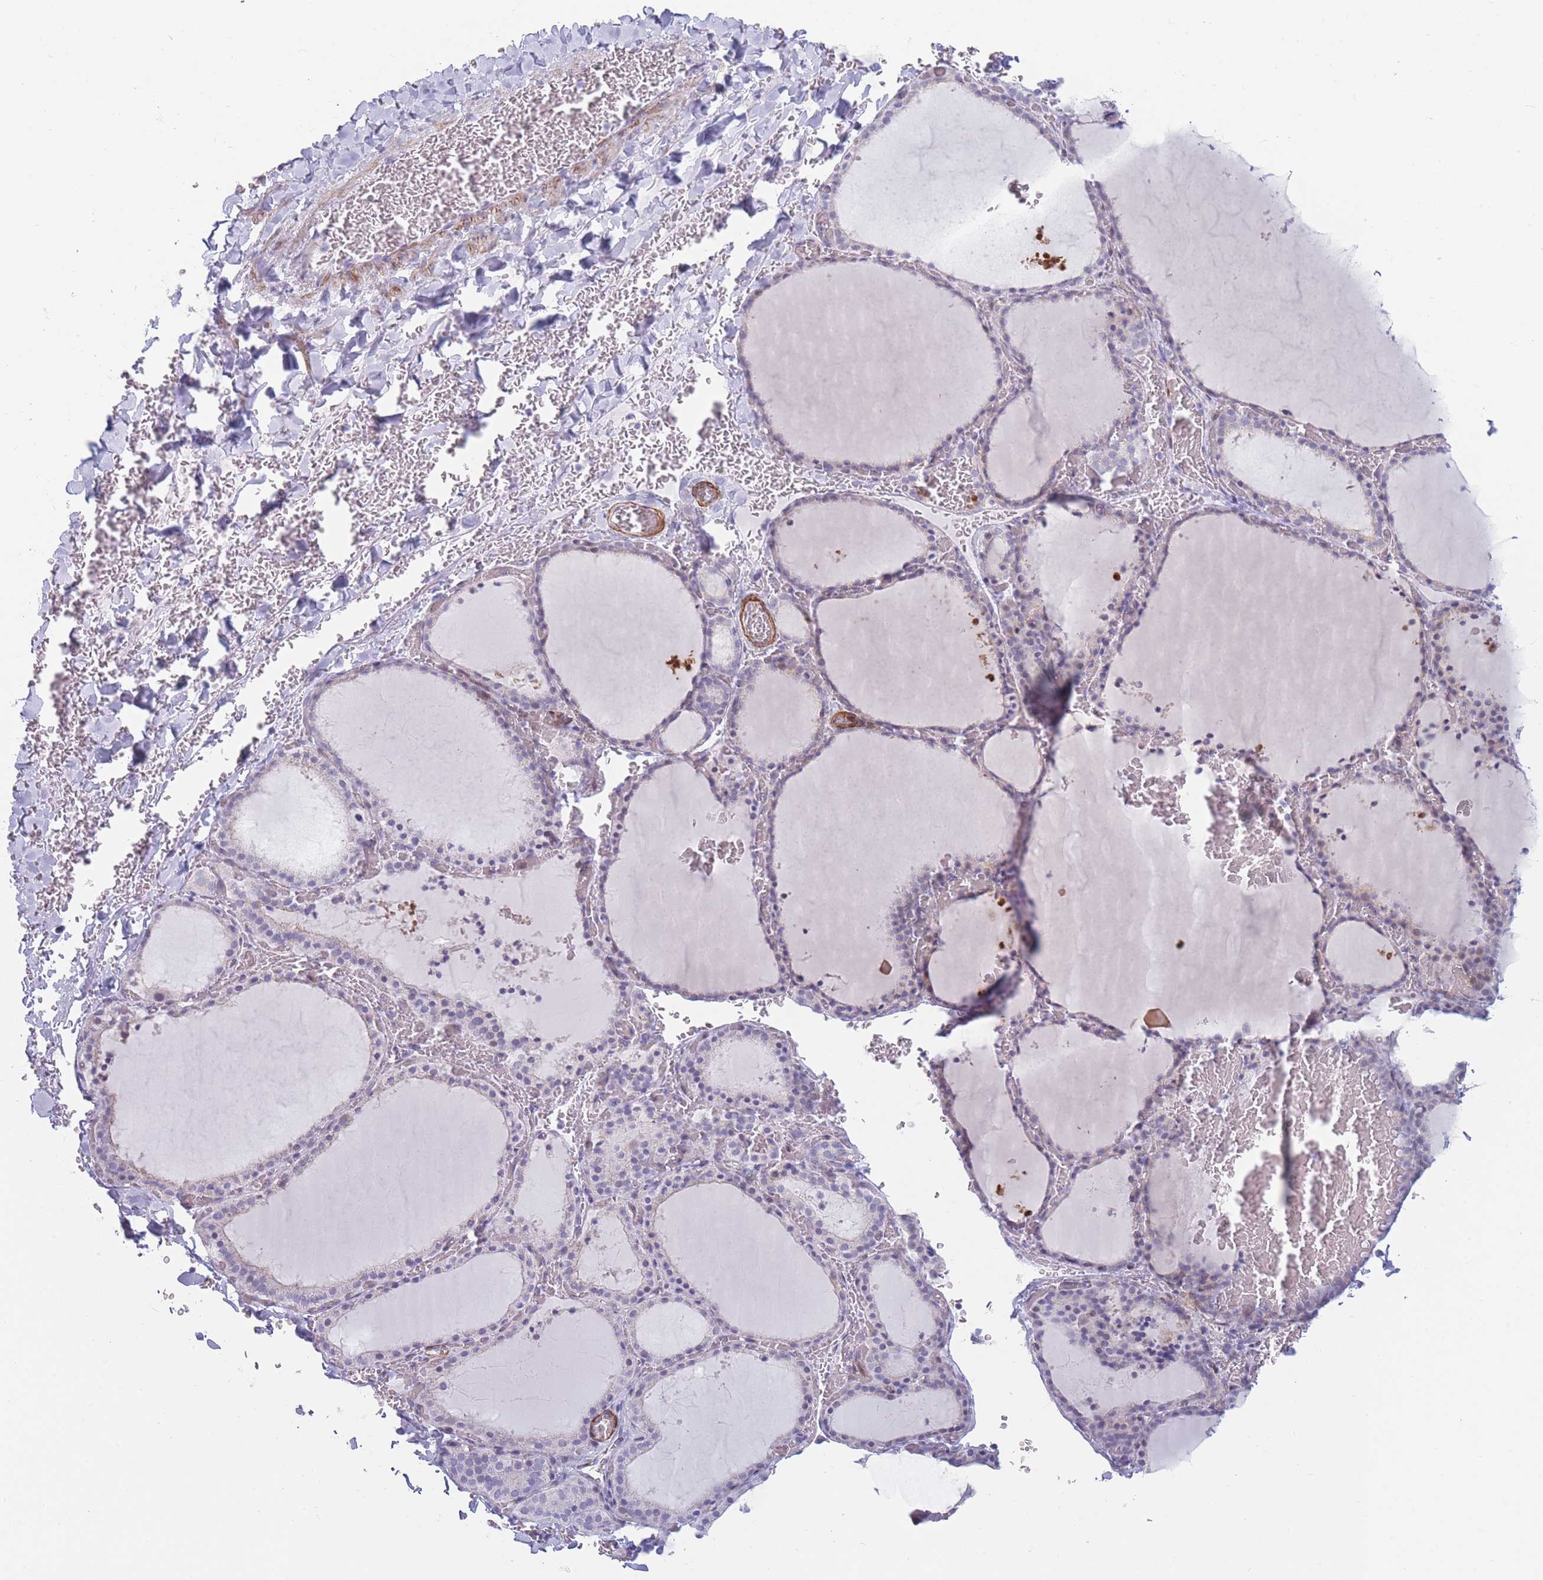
{"staining": {"intensity": "negative", "quantity": "none", "location": "none"}, "tissue": "thyroid gland", "cell_type": "Glandular cells", "image_type": "normal", "snomed": [{"axis": "morphology", "description": "Normal tissue, NOS"}, {"axis": "topography", "description": "Thyroid gland"}], "caption": "A micrograph of thyroid gland stained for a protein reveals no brown staining in glandular cells.", "gene": "IFNA10", "patient": {"sex": "female", "age": 39}}